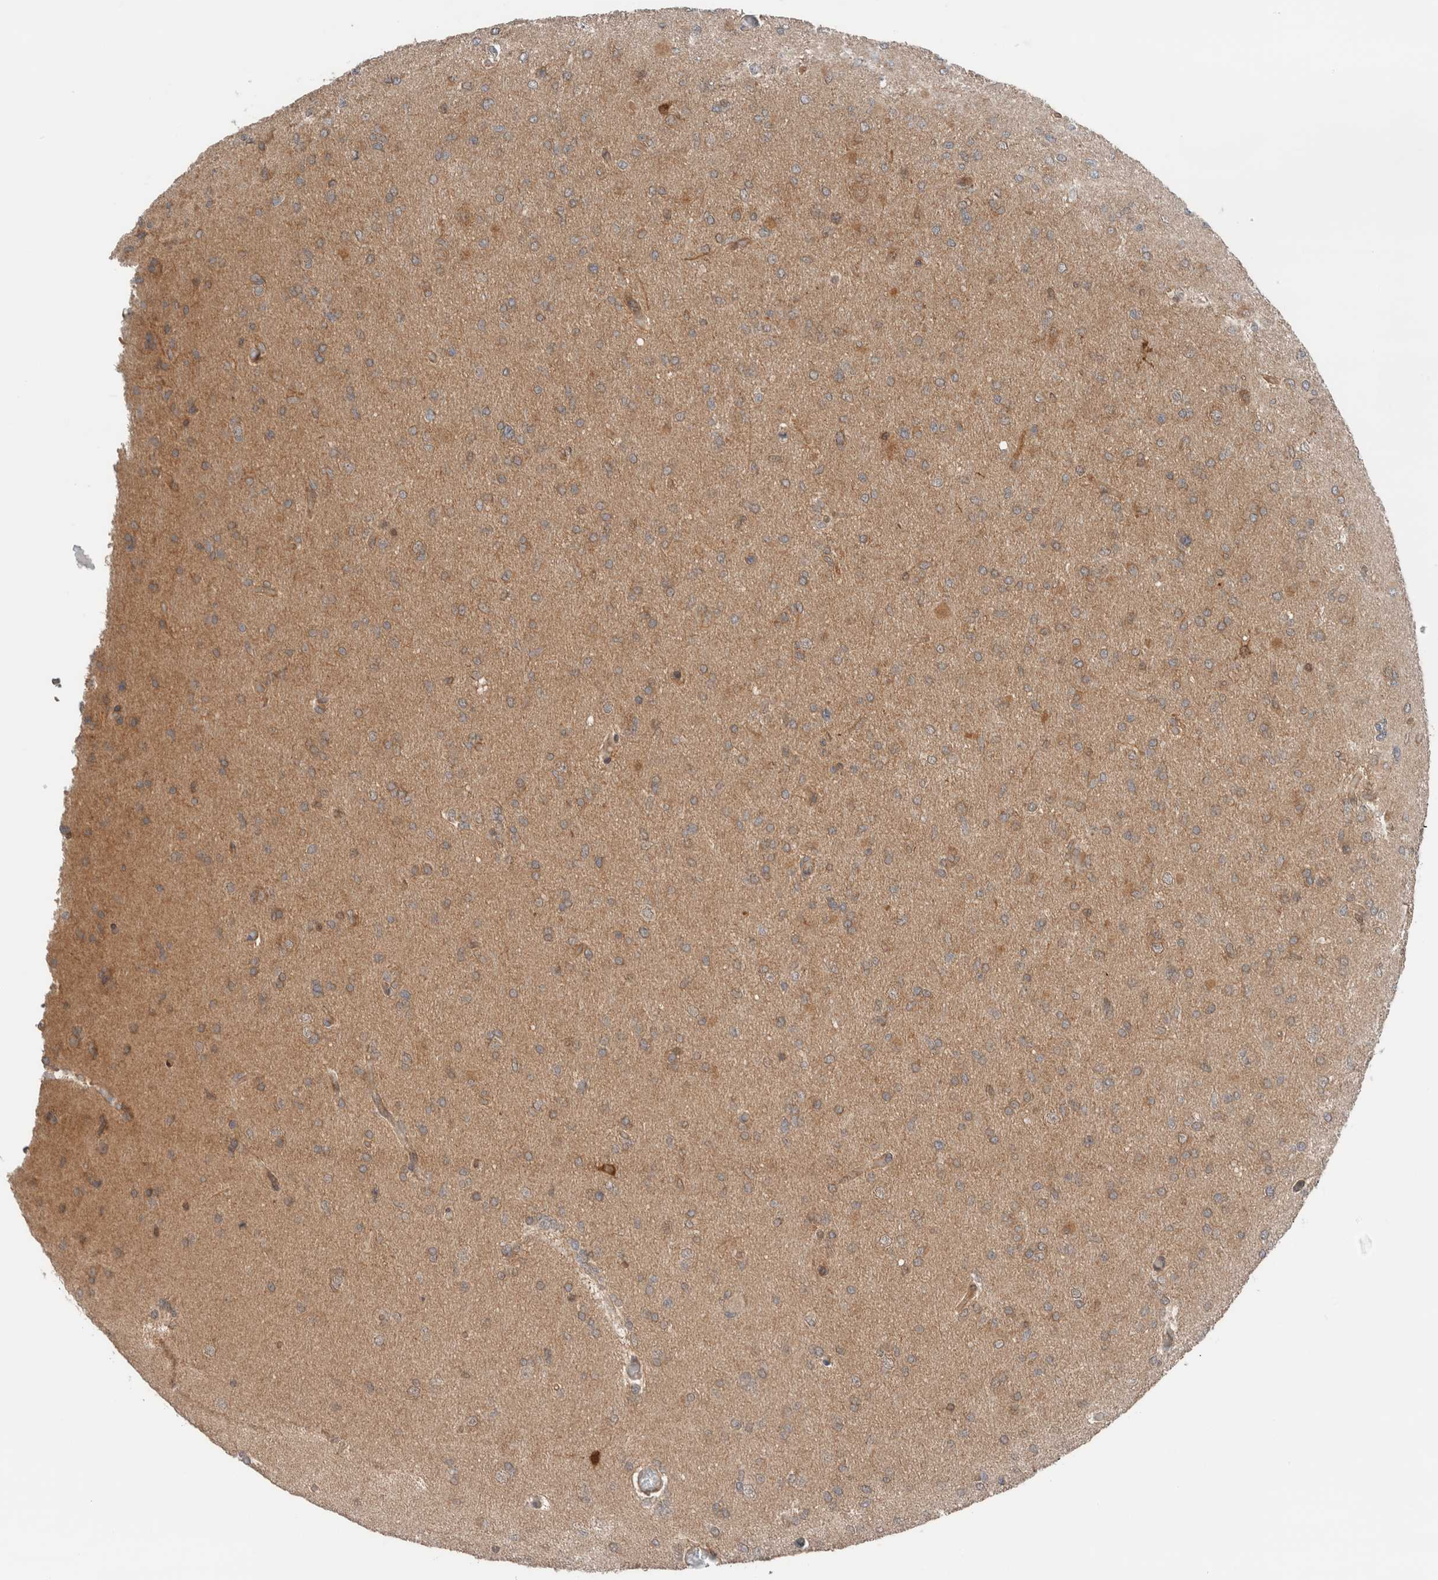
{"staining": {"intensity": "moderate", "quantity": "<25%", "location": "cytoplasmic/membranous"}, "tissue": "glioma", "cell_type": "Tumor cells", "image_type": "cancer", "snomed": [{"axis": "morphology", "description": "Glioma, malignant, High grade"}, {"axis": "topography", "description": "Cerebral cortex"}], "caption": "A brown stain highlights moderate cytoplasmic/membranous staining of a protein in human glioma tumor cells.", "gene": "XPNPEP1", "patient": {"sex": "female", "age": 36}}